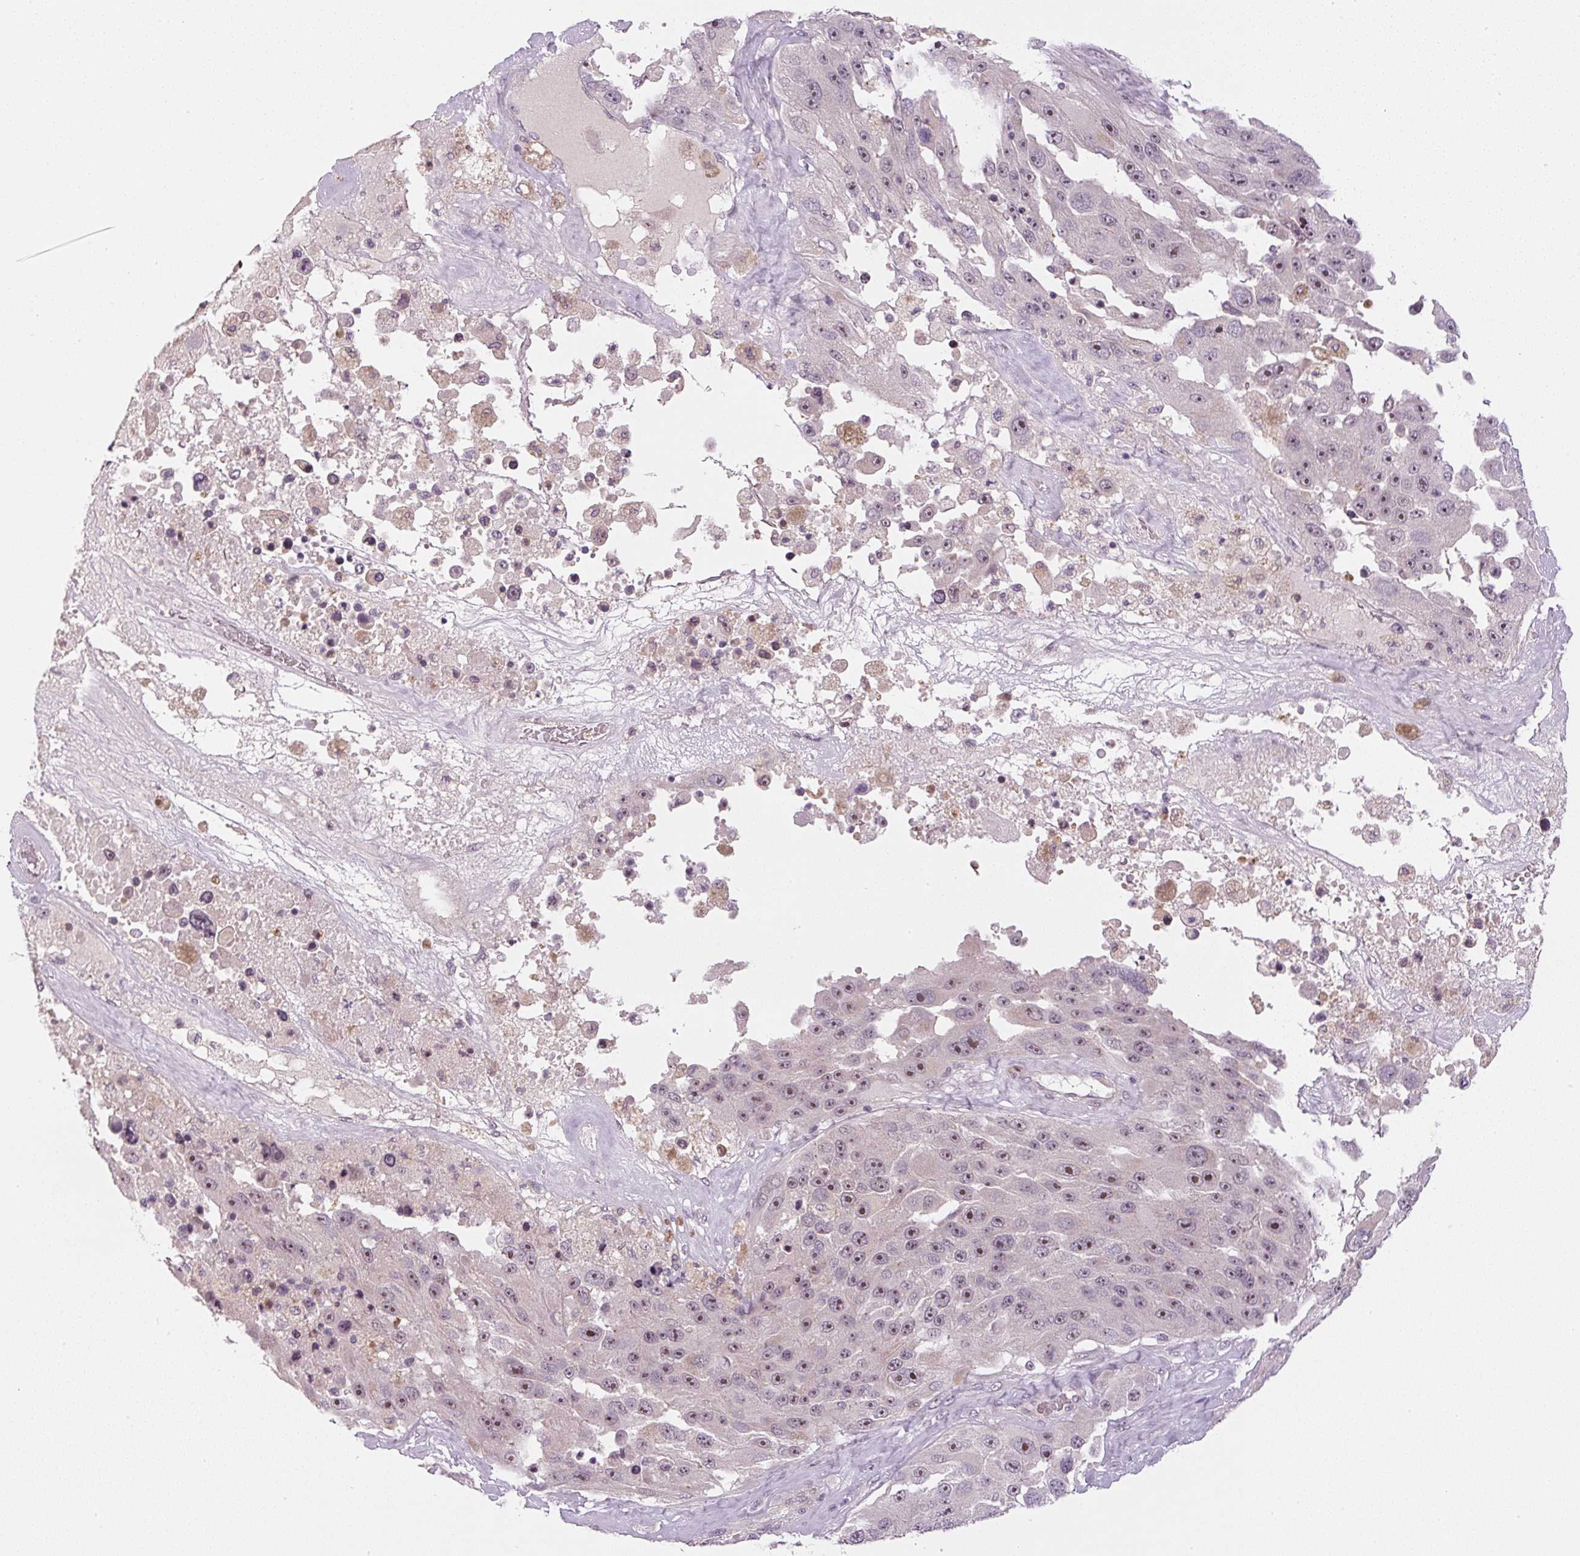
{"staining": {"intensity": "moderate", "quantity": ">75%", "location": "nuclear"}, "tissue": "melanoma", "cell_type": "Tumor cells", "image_type": "cancer", "snomed": [{"axis": "morphology", "description": "Malignant melanoma, Metastatic site"}, {"axis": "topography", "description": "Lymph node"}], "caption": "Malignant melanoma (metastatic site) was stained to show a protein in brown. There is medium levels of moderate nuclear positivity in approximately >75% of tumor cells.", "gene": "SGF29", "patient": {"sex": "male", "age": 62}}